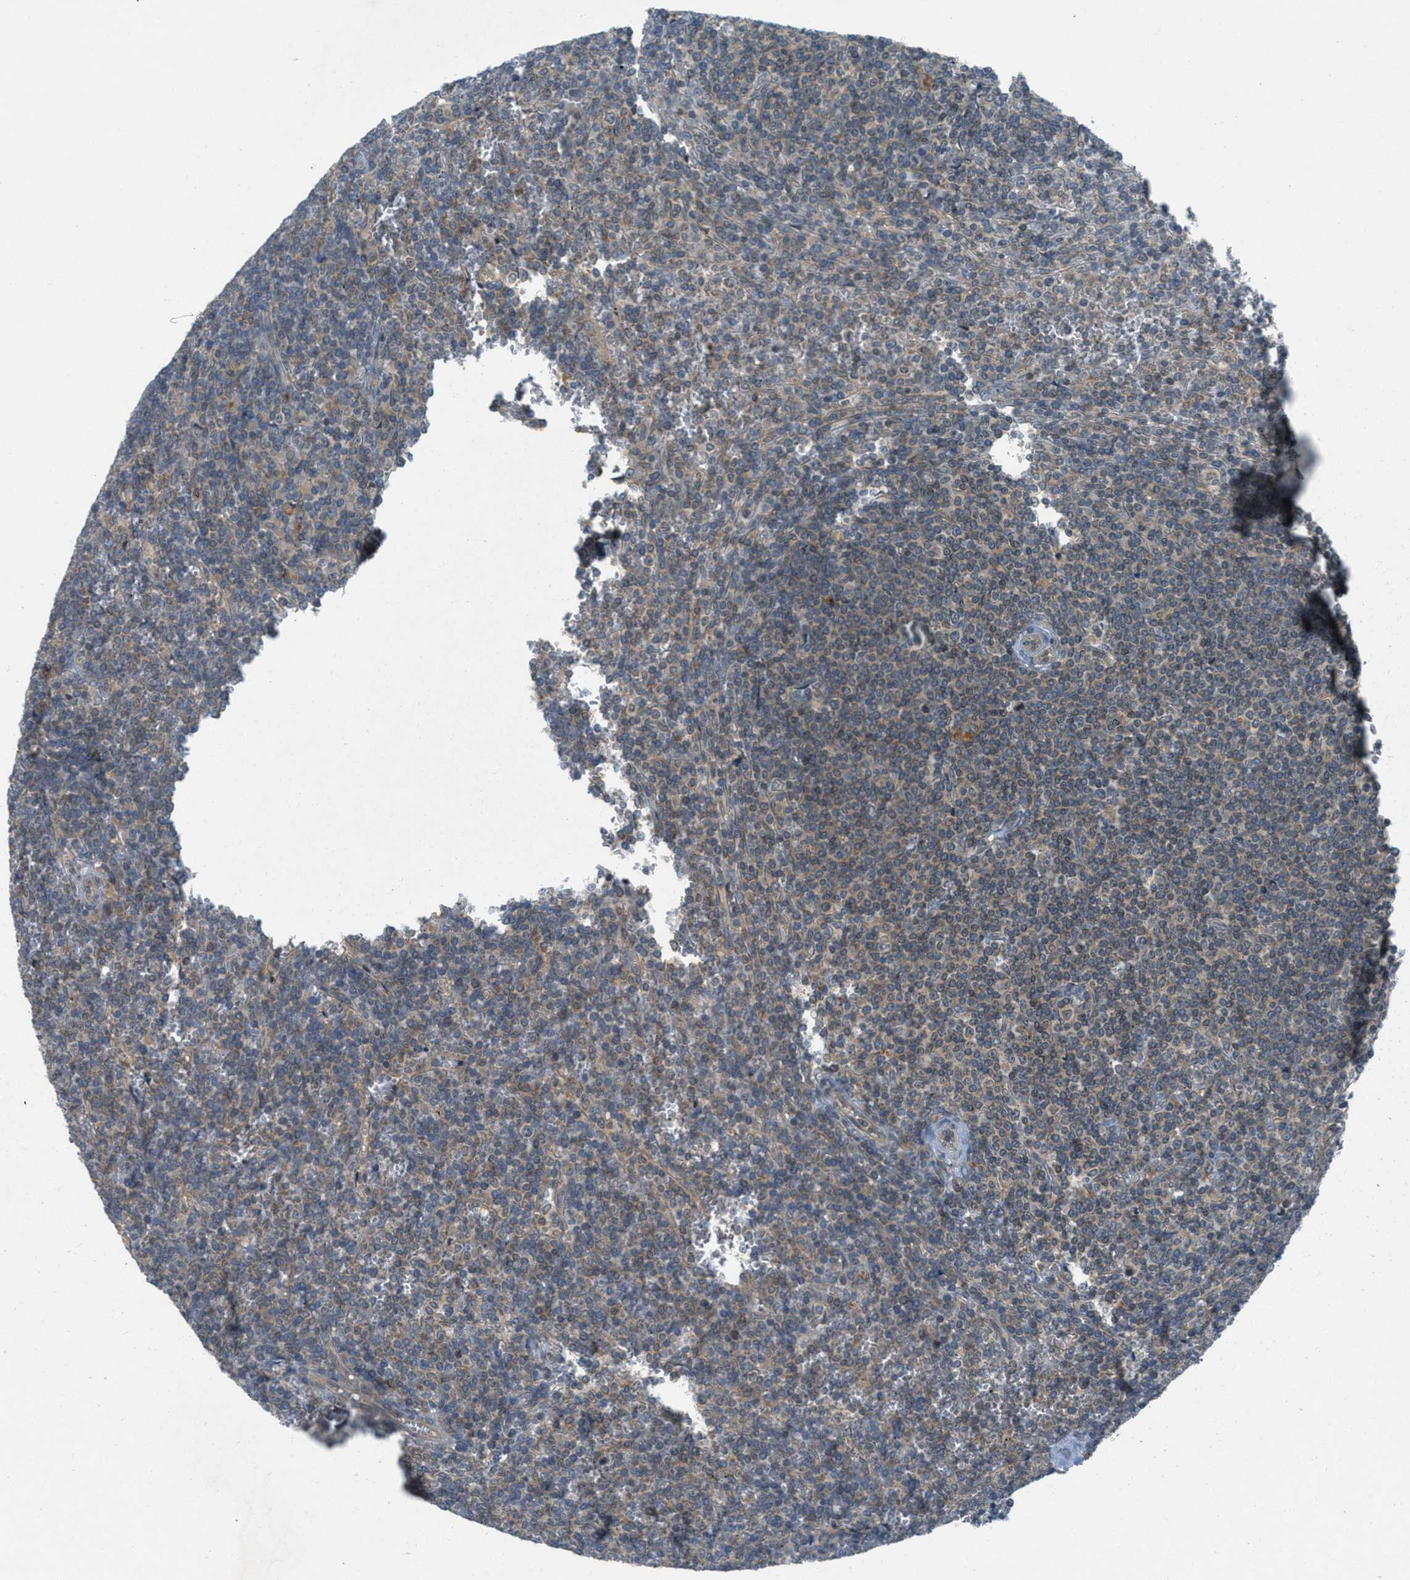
{"staining": {"intensity": "weak", "quantity": "<25%", "location": "cytoplasmic/membranous"}, "tissue": "lymphoma", "cell_type": "Tumor cells", "image_type": "cancer", "snomed": [{"axis": "morphology", "description": "Malignant lymphoma, non-Hodgkin's type, Low grade"}, {"axis": "topography", "description": "Spleen"}], "caption": "An immunohistochemistry (IHC) photomicrograph of low-grade malignant lymphoma, non-Hodgkin's type is shown. There is no staining in tumor cells of low-grade malignant lymphoma, non-Hodgkin's type.", "gene": "SIGMAR1", "patient": {"sex": "female", "age": 19}}